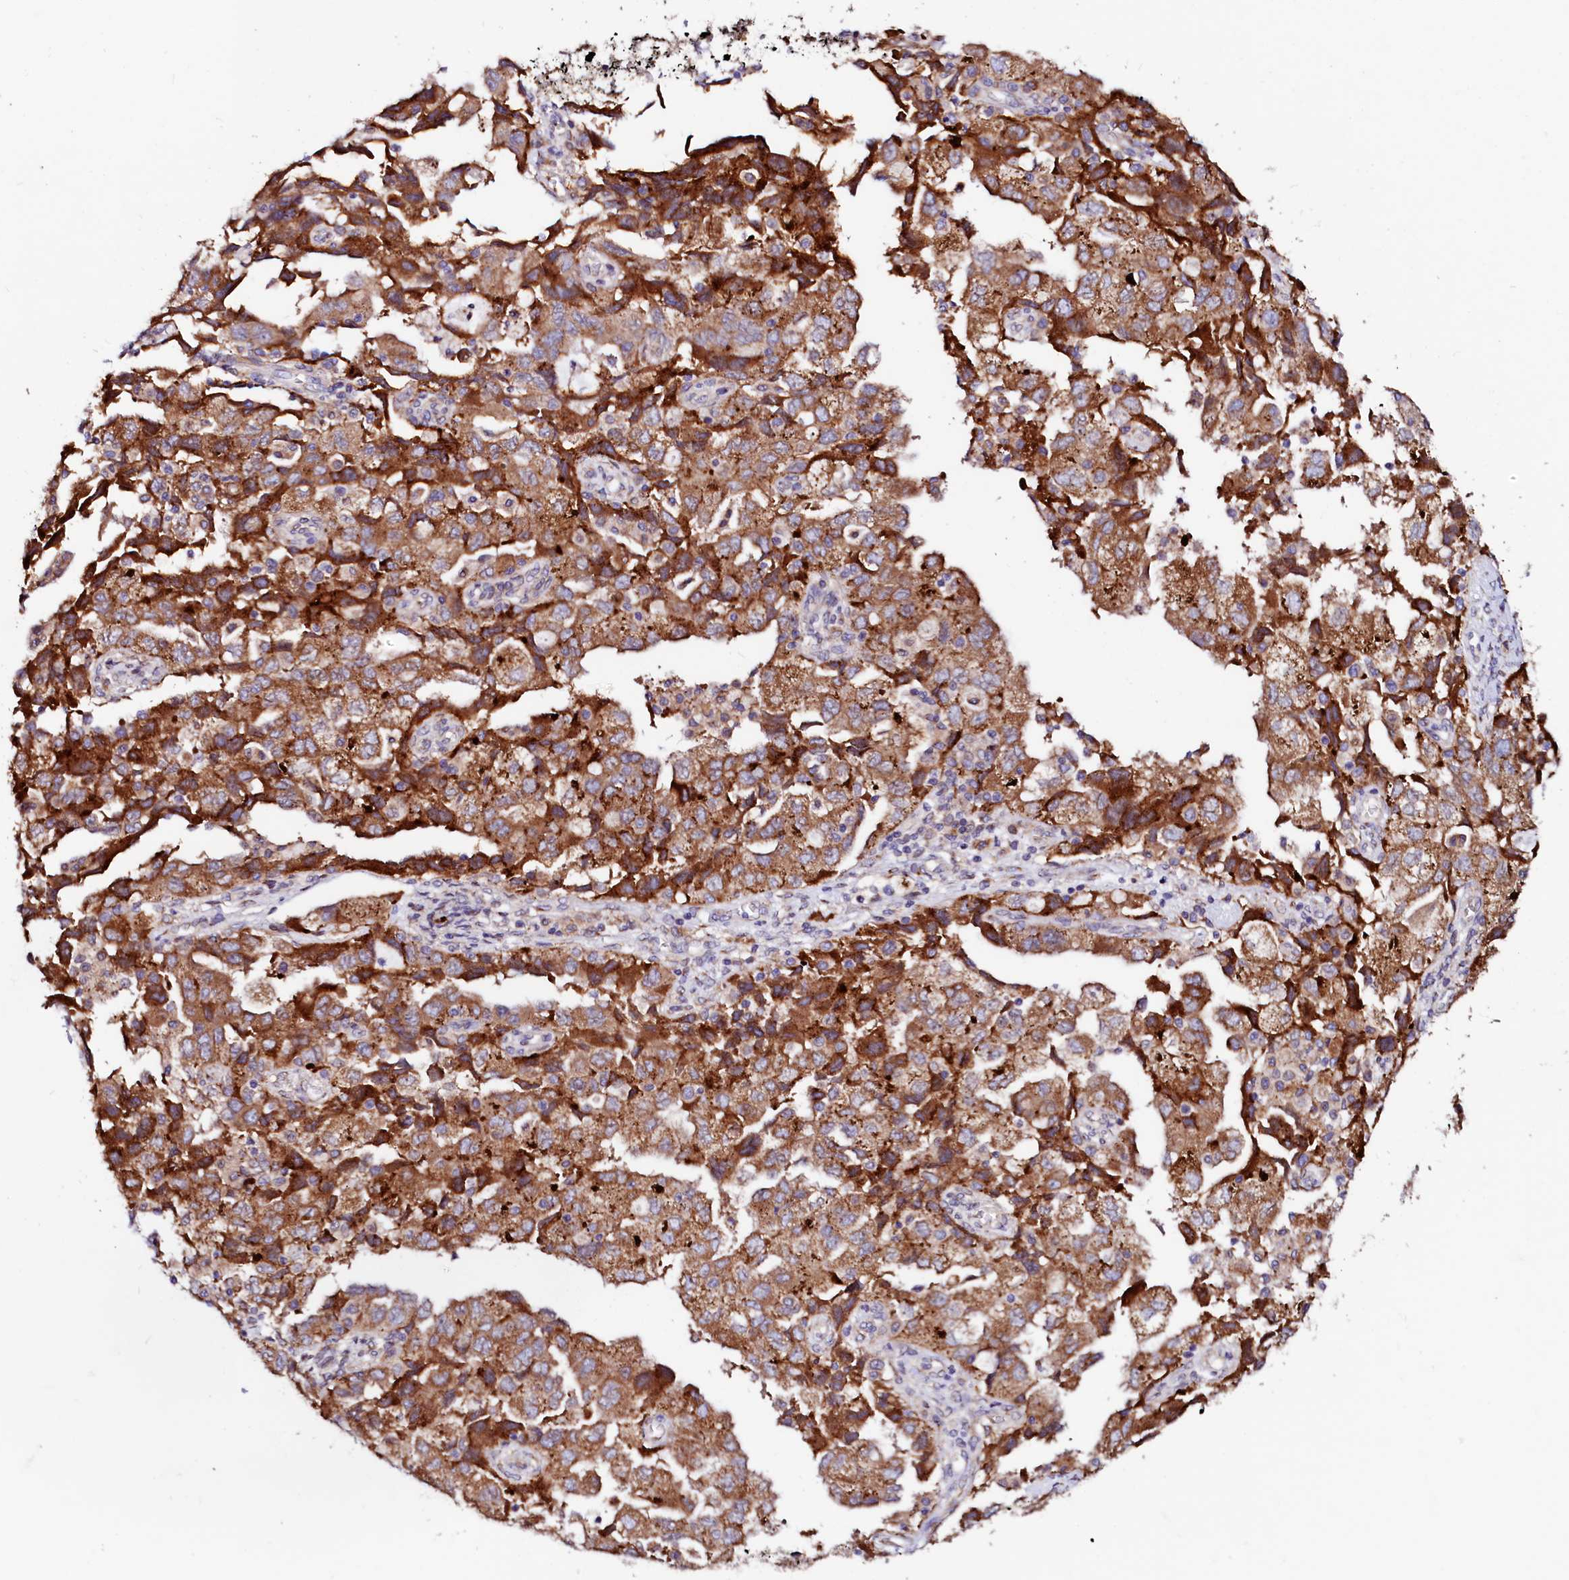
{"staining": {"intensity": "strong", "quantity": ">75%", "location": "cytoplasmic/membranous"}, "tissue": "ovarian cancer", "cell_type": "Tumor cells", "image_type": "cancer", "snomed": [{"axis": "morphology", "description": "Carcinoma, NOS"}, {"axis": "morphology", "description": "Cystadenocarcinoma, serous, NOS"}, {"axis": "topography", "description": "Ovary"}], "caption": "The micrograph shows a brown stain indicating the presence of a protein in the cytoplasmic/membranous of tumor cells in ovarian cancer (serous cystadenocarcinoma). Using DAB (3,3'-diaminobenzidine) (brown) and hematoxylin (blue) stains, captured at high magnification using brightfield microscopy.", "gene": "LMAN1", "patient": {"sex": "female", "age": 69}}